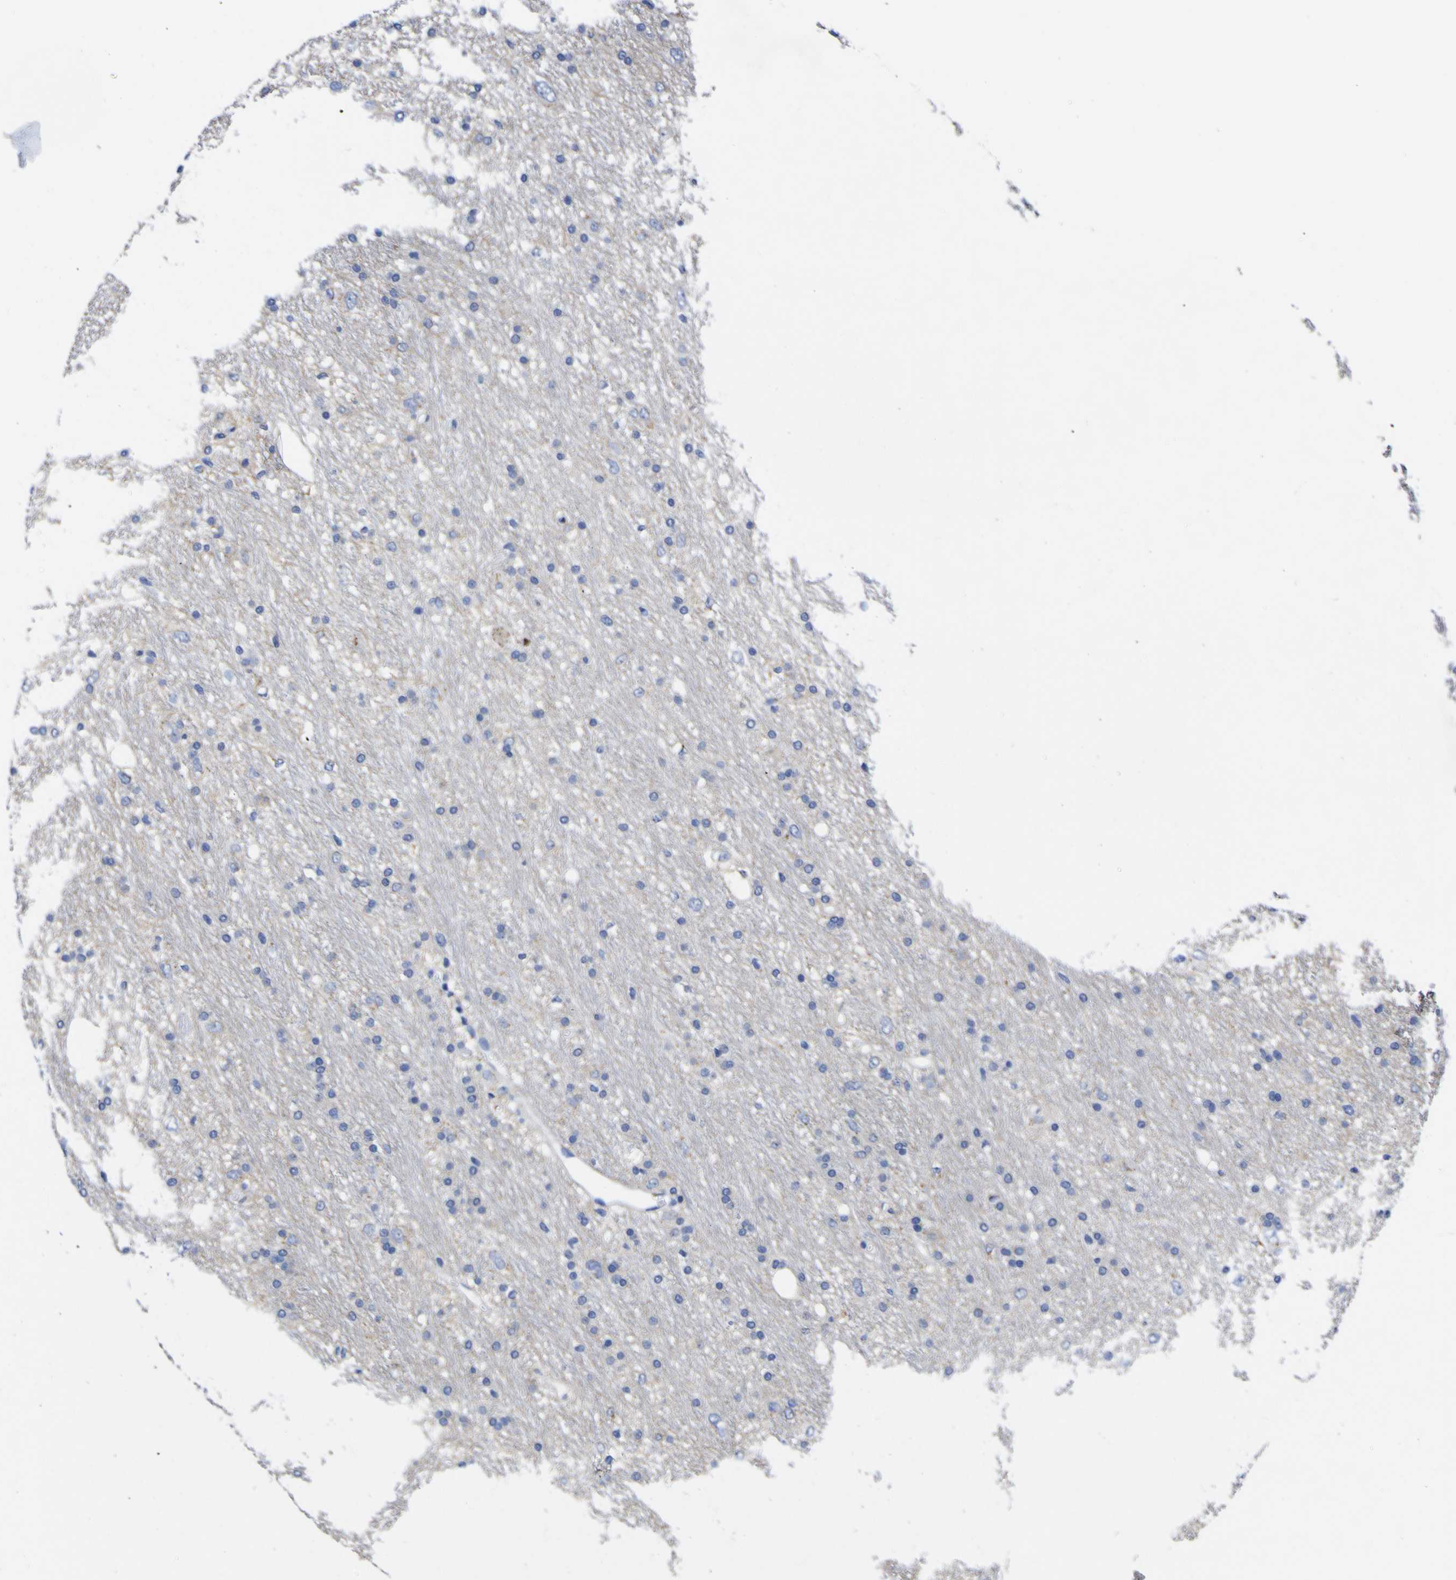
{"staining": {"intensity": "negative", "quantity": "none", "location": "none"}, "tissue": "glioma", "cell_type": "Tumor cells", "image_type": "cancer", "snomed": [{"axis": "morphology", "description": "Glioma, malignant, Low grade"}, {"axis": "topography", "description": "Brain"}], "caption": "A micrograph of human malignant glioma (low-grade) is negative for staining in tumor cells.", "gene": "GOLM1", "patient": {"sex": "male", "age": 77}}